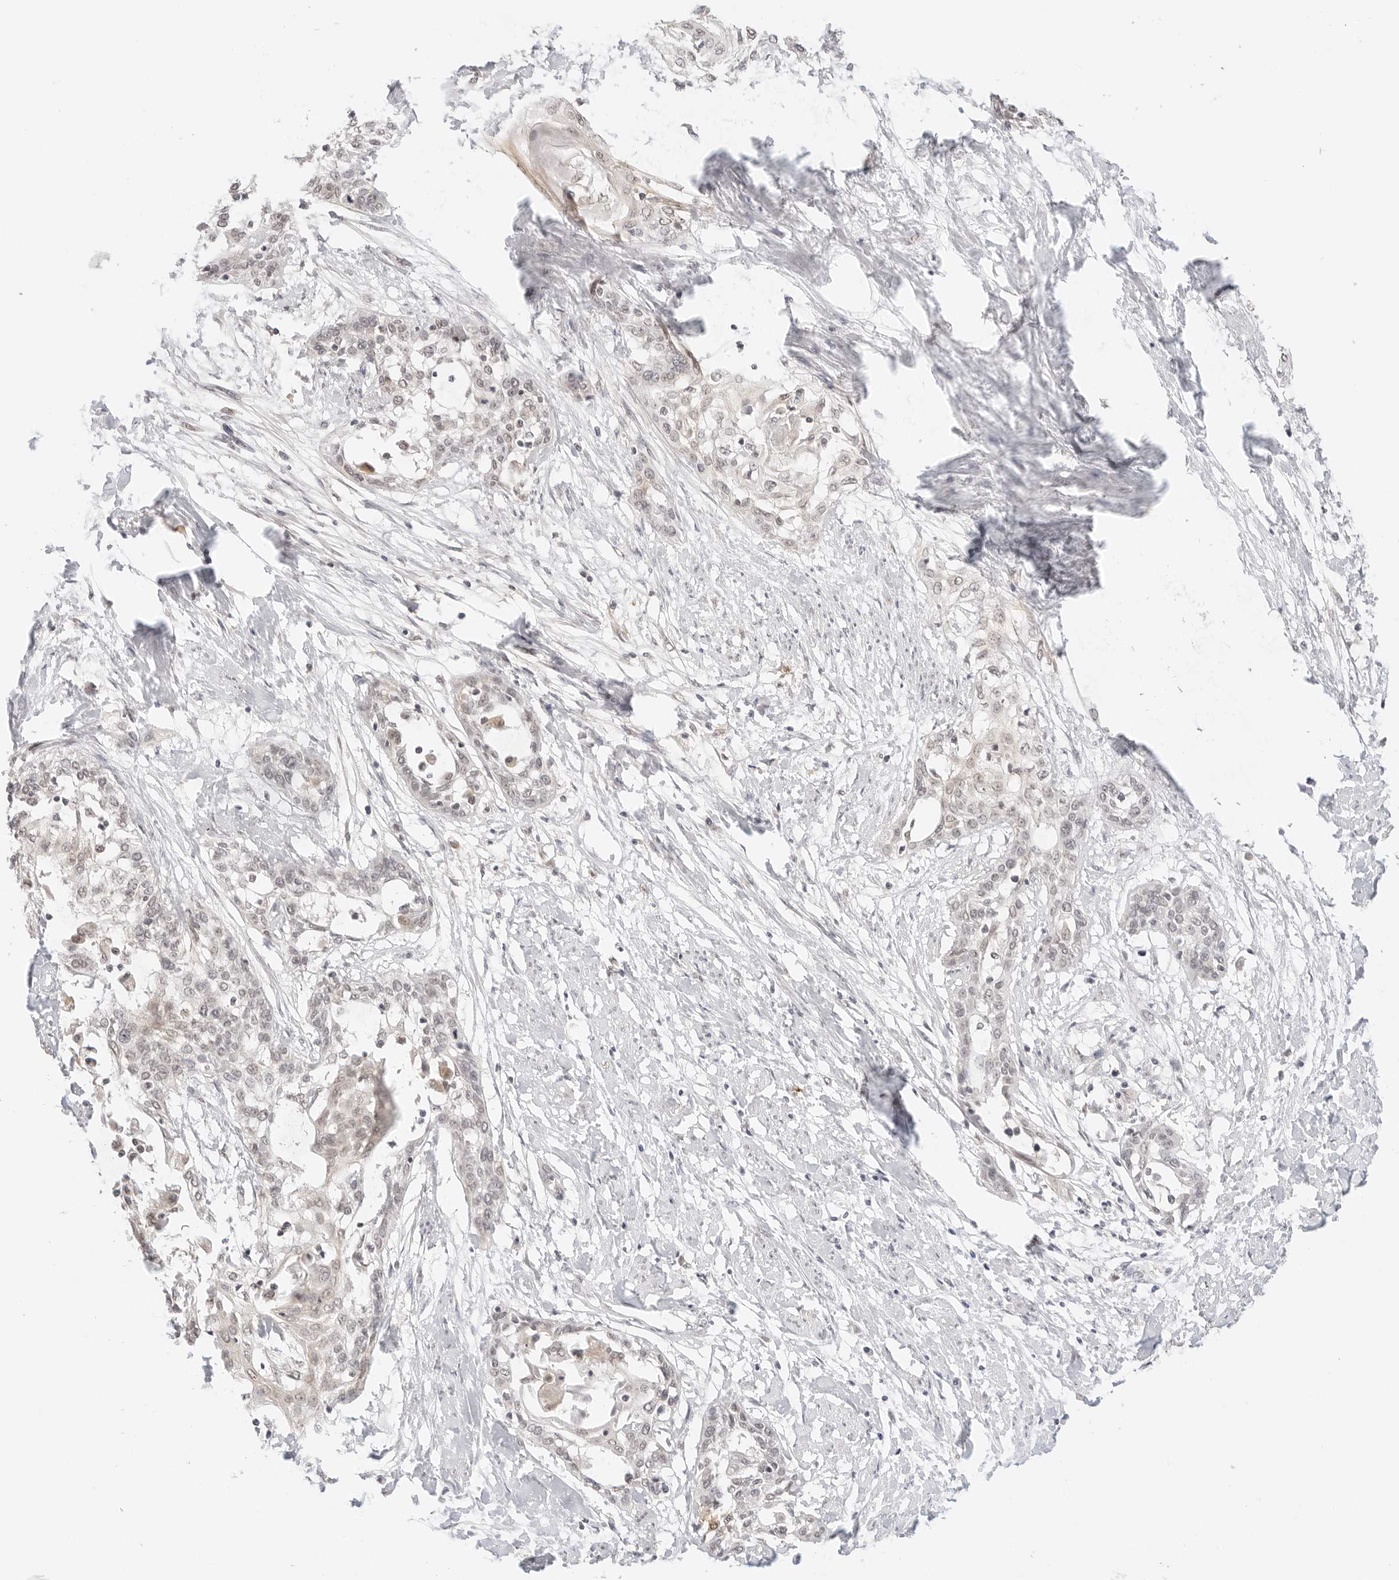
{"staining": {"intensity": "weak", "quantity": "25%-75%", "location": "nuclear"}, "tissue": "cervical cancer", "cell_type": "Tumor cells", "image_type": "cancer", "snomed": [{"axis": "morphology", "description": "Squamous cell carcinoma, NOS"}, {"axis": "topography", "description": "Cervix"}], "caption": "Human squamous cell carcinoma (cervical) stained for a protein (brown) displays weak nuclear positive positivity in approximately 25%-75% of tumor cells.", "gene": "GPR34", "patient": {"sex": "female", "age": 57}}